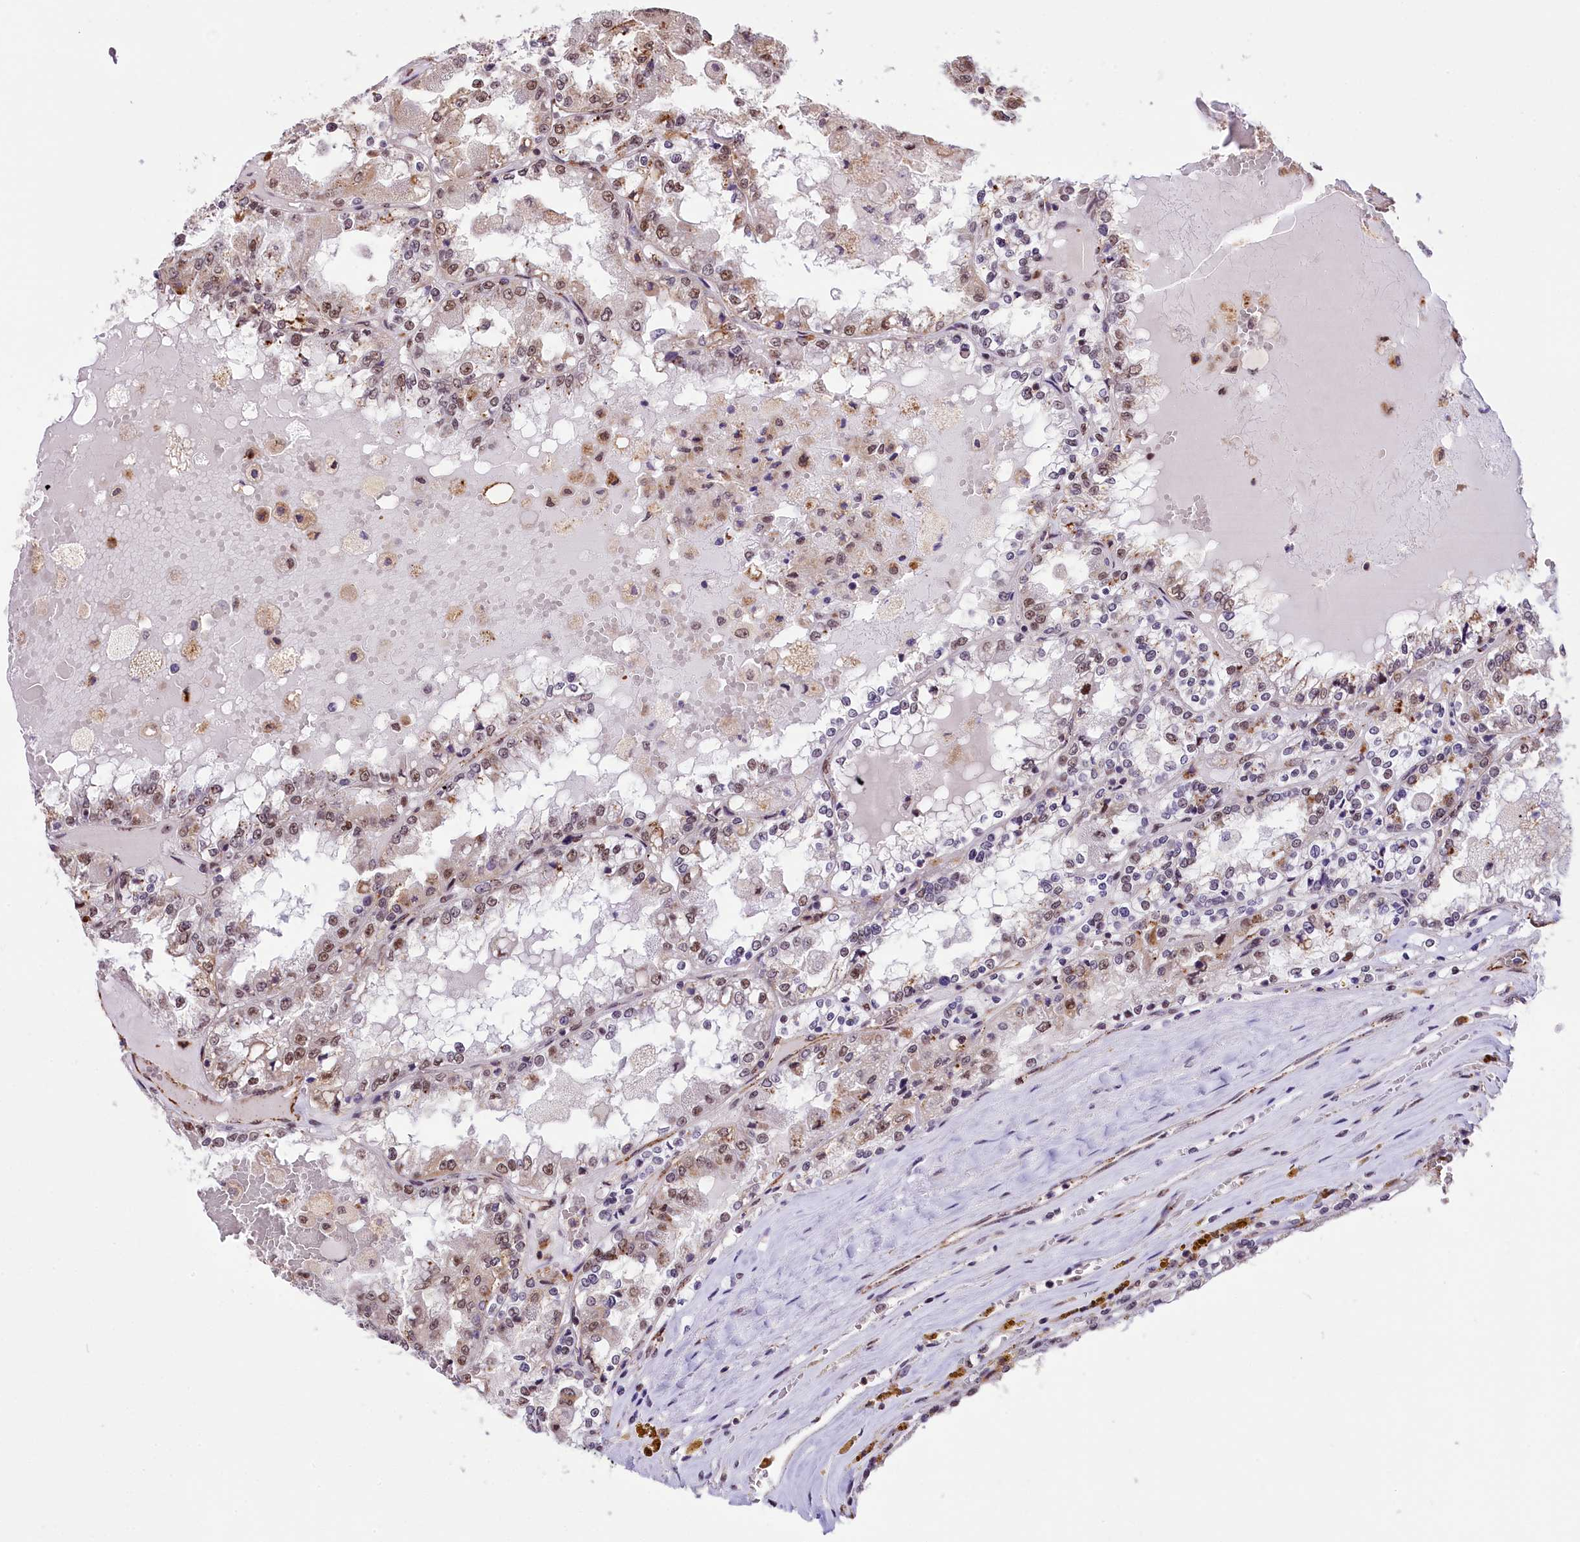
{"staining": {"intensity": "moderate", "quantity": "<25%", "location": "nuclear"}, "tissue": "renal cancer", "cell_type": "Tumor cells", "image_type": "cancer", "snomed": [{"axis": "morphology", "description": "Adenocarcinoma, NOS"}, {"axis": "topography", "description": "Kidney"}], "caption": "Human renal cancer stained with a protein marker displays moderate staining in tumor cells.", "gene": "MRPL54", "patient": {"sex": "female", "age": 56}}